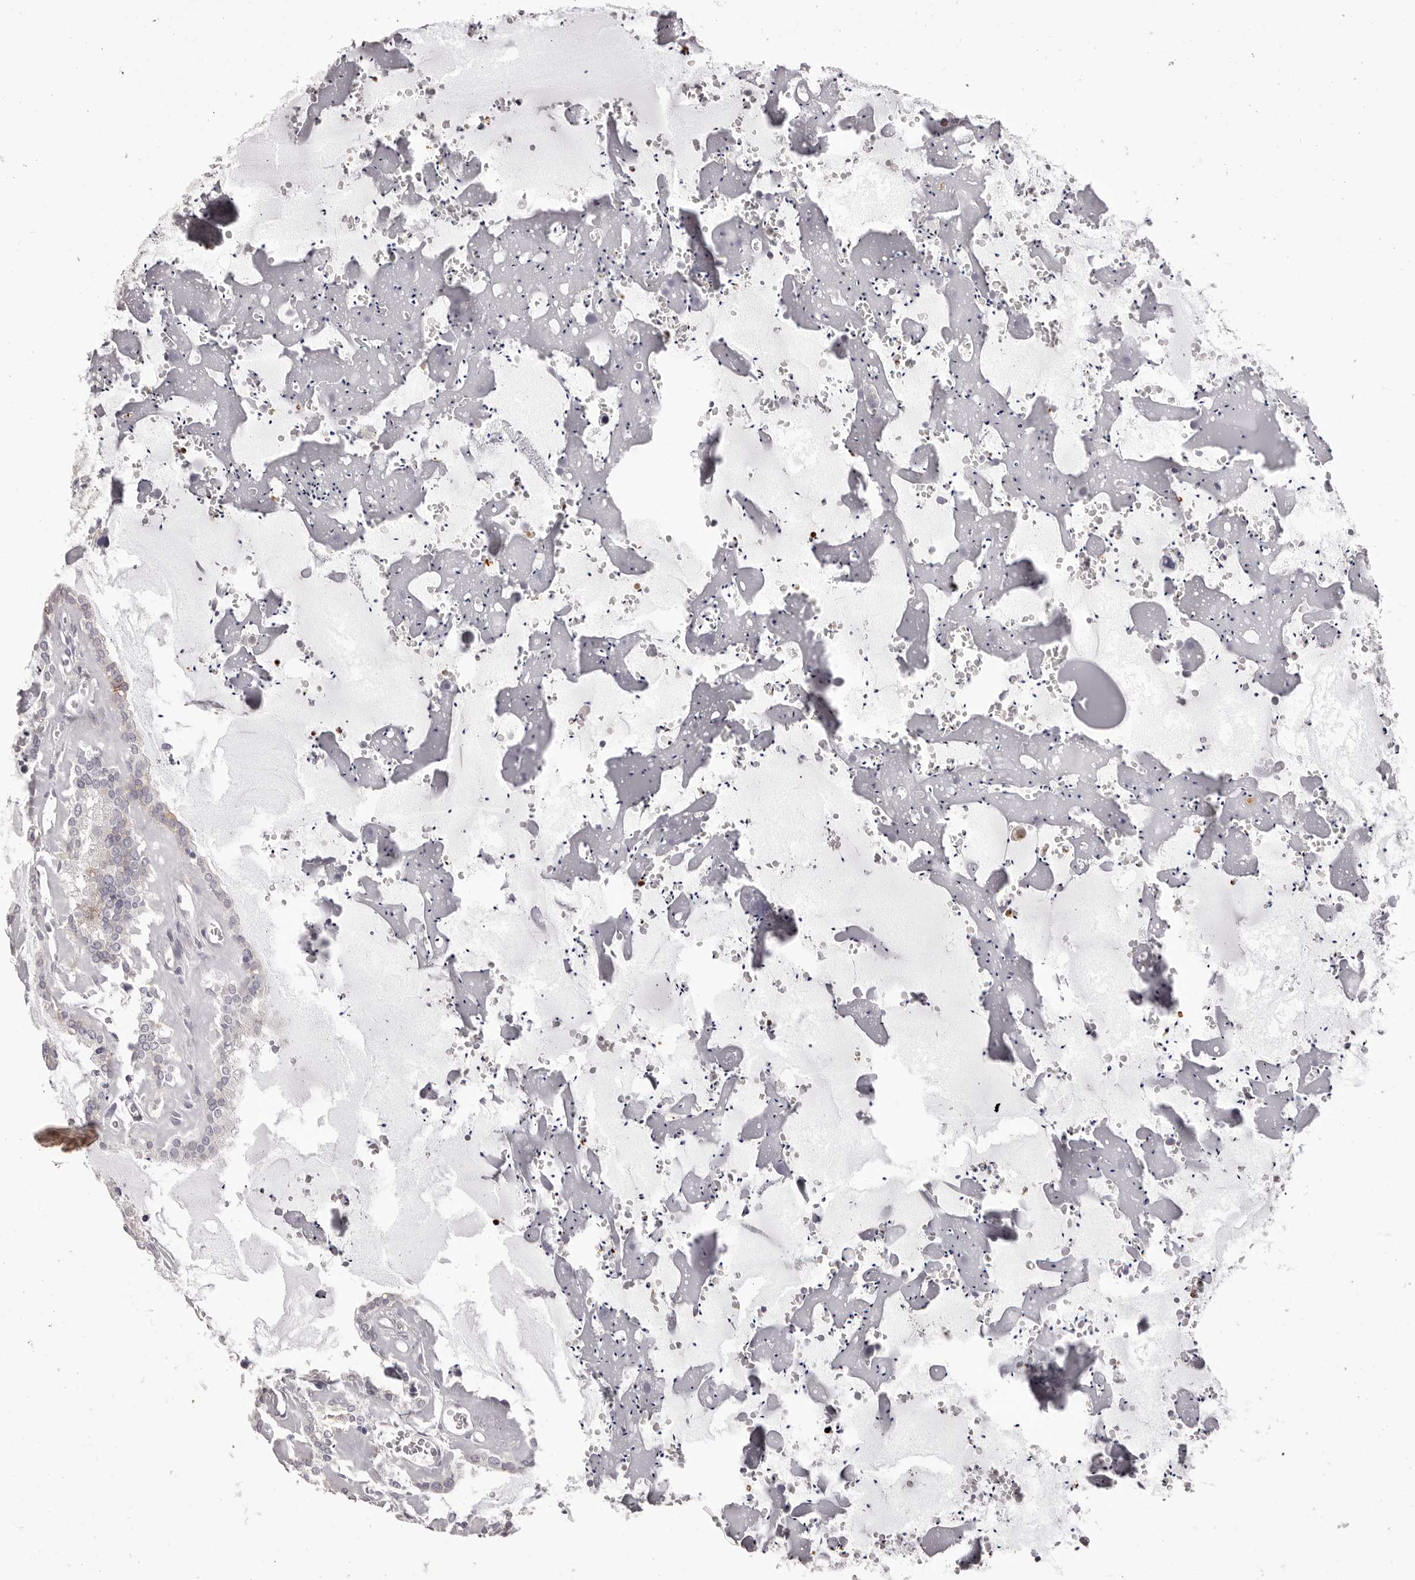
{"staining": {"intensity": "weak", "quantity": "<25%", "location": "cytoplasmic/membranous"}, "tissue": "seminal vesicle", "cell_type": "Glandular cells", "image_type": "normal", "snomed": [{"axis": "morphology", "description": "Normal tissue, NOS"}, {"axis": "topography", "description": "Prostate"}, {"axis": "topography", "description": "Seminal veicle"}], "caption": "Glandular cells show no significant staining in normal seminal vesicle.", "gene": "OTUD3", "patient": {"sex": "male", "age": 59}}